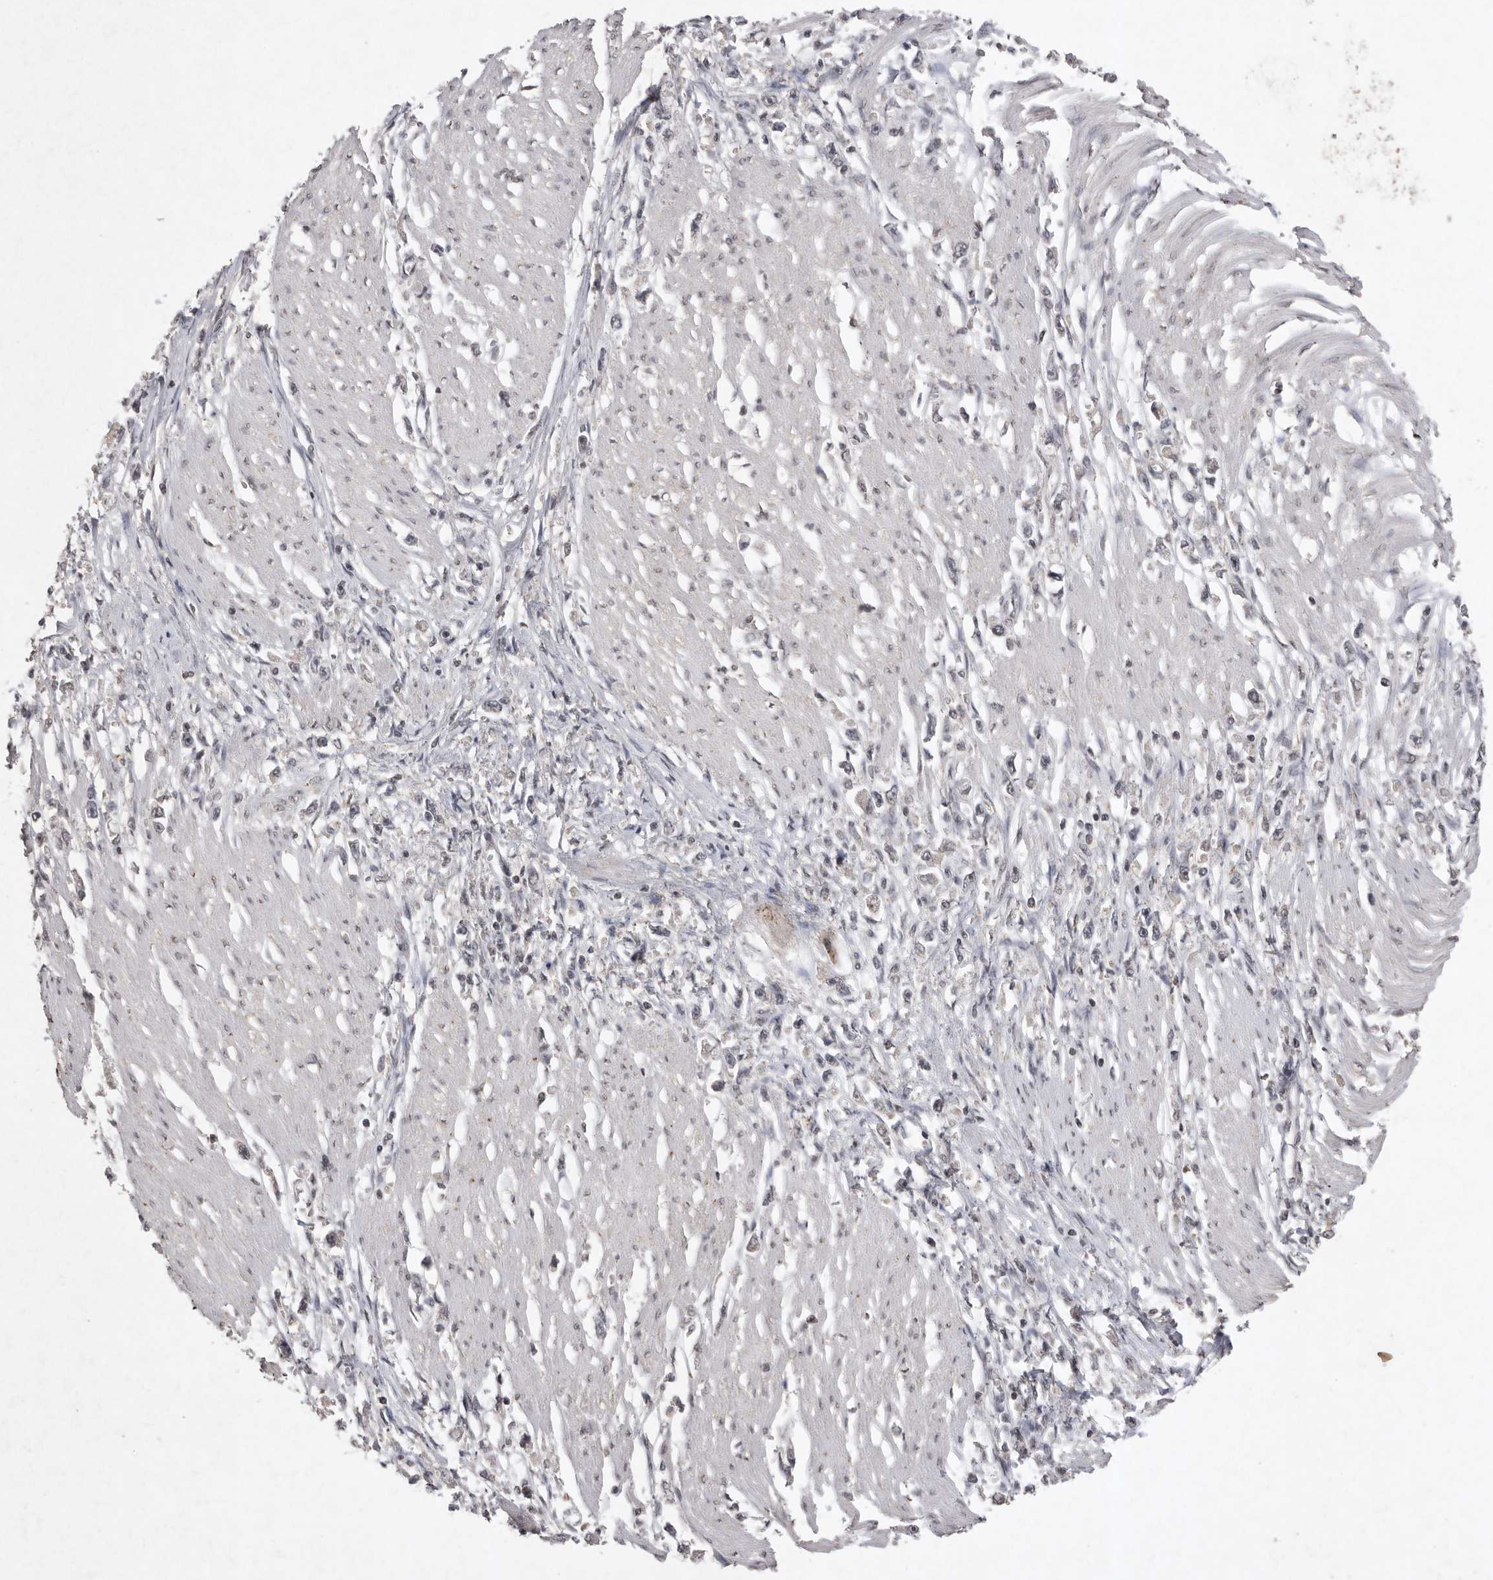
{"staining": {"intensity": "negative", "quantity": "none", "location": "none"}, "tissue": "stomach cancer", "cell_type": "Tumor cells", "image_type": "cancer", "snomed": [{"axis": "morphology", "description": "Adenocarcinoma, NOS"}, {"axis": "topography", "description": "Stomach"}], "caption": "Immunohistochemistry of stomach cancer reveals no expression in tumor cells.", "gene": "APLNR", "patient": {"sex": "female", "age": 59}}